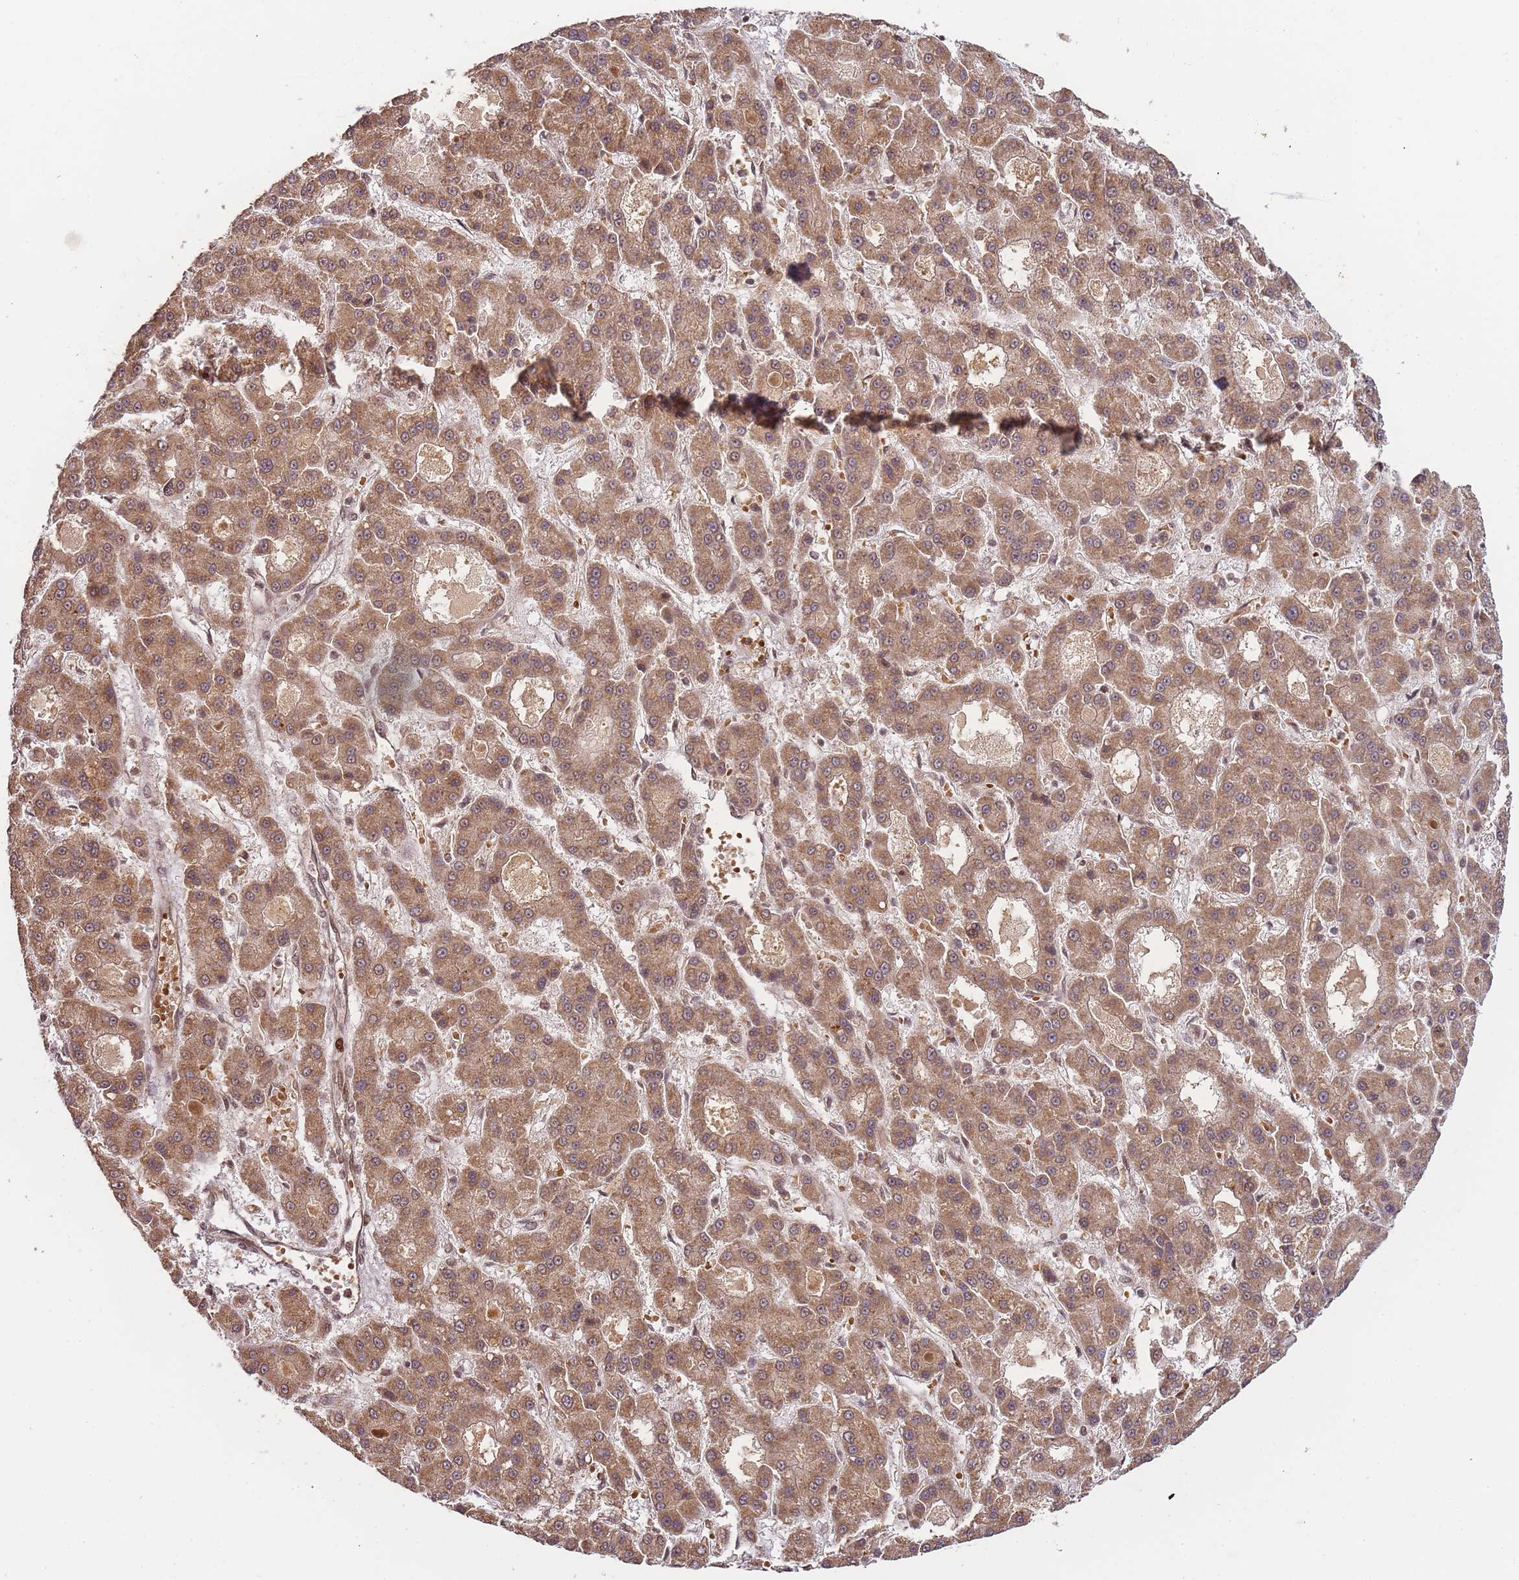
{"staining": {"intensity": "moderate", "quantity": ">75%", "location": "cytoplasmic/membranous"}, "tissue": "liver cancer", "cell_type": "Tumor cells", "image_type": "cancer", "snomed": [{"axis": "morphology", "description": "Carcinoma, Hepatocellular, NOS"}, {"axis": "topography", "description": "Liver"}], "caption": "This is a micrograph of immunohistochemistry staining of hepatocellular carcinoma (liver), which shows moderate staining in the cytoplasmic/membranous of tumor cells.", "gene": "ZNF497", "patient": {"sex": "male", "age": 70}}